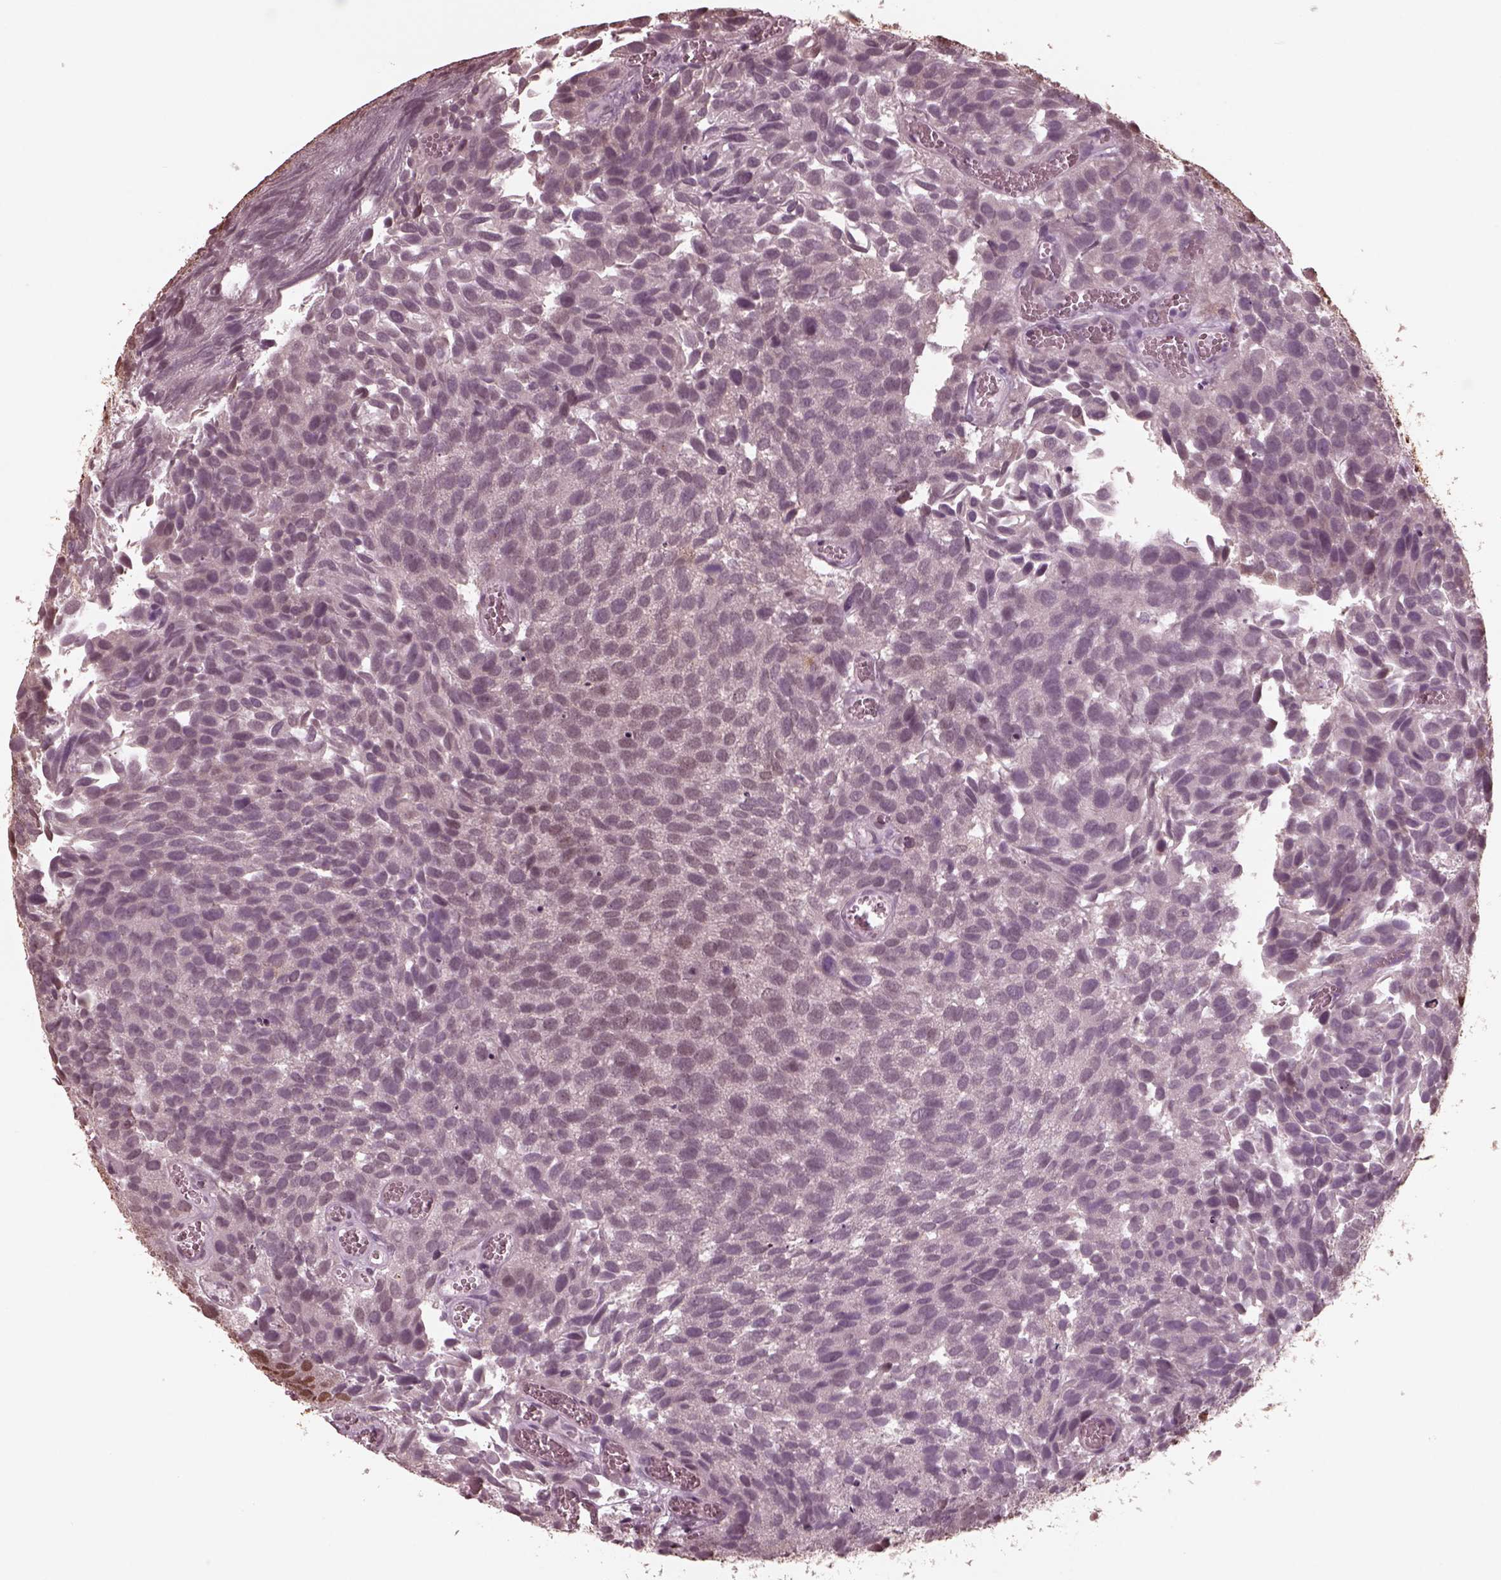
{"staining": {"intensity": "negative", "quantity": "none", "location": "none"}, "tissue": "urothelial cancer", "cell_type": "Tumor cells", "image_type": "cancer", "snomed": [{"axis": "morphology", "description": "Urothelial carcinoma, Low grade"}, {"axis": "topography", "description": "Urinary bladder"}], "caption": "Immunohistochemistry (IHC) histopathology image of urothelial carcinoma (low-grade) stained for a protein (brown), which reveals no expression in tumor cells. The staining was performed using DAB (3,3'-diaminobenzidine) to visualize the protein expression in brown, while the nuclei were stained in blue with hematoxylin (Magnification: 20x).", "gene": "NSD1", "patient": {"sex": "female", "age": 69}}